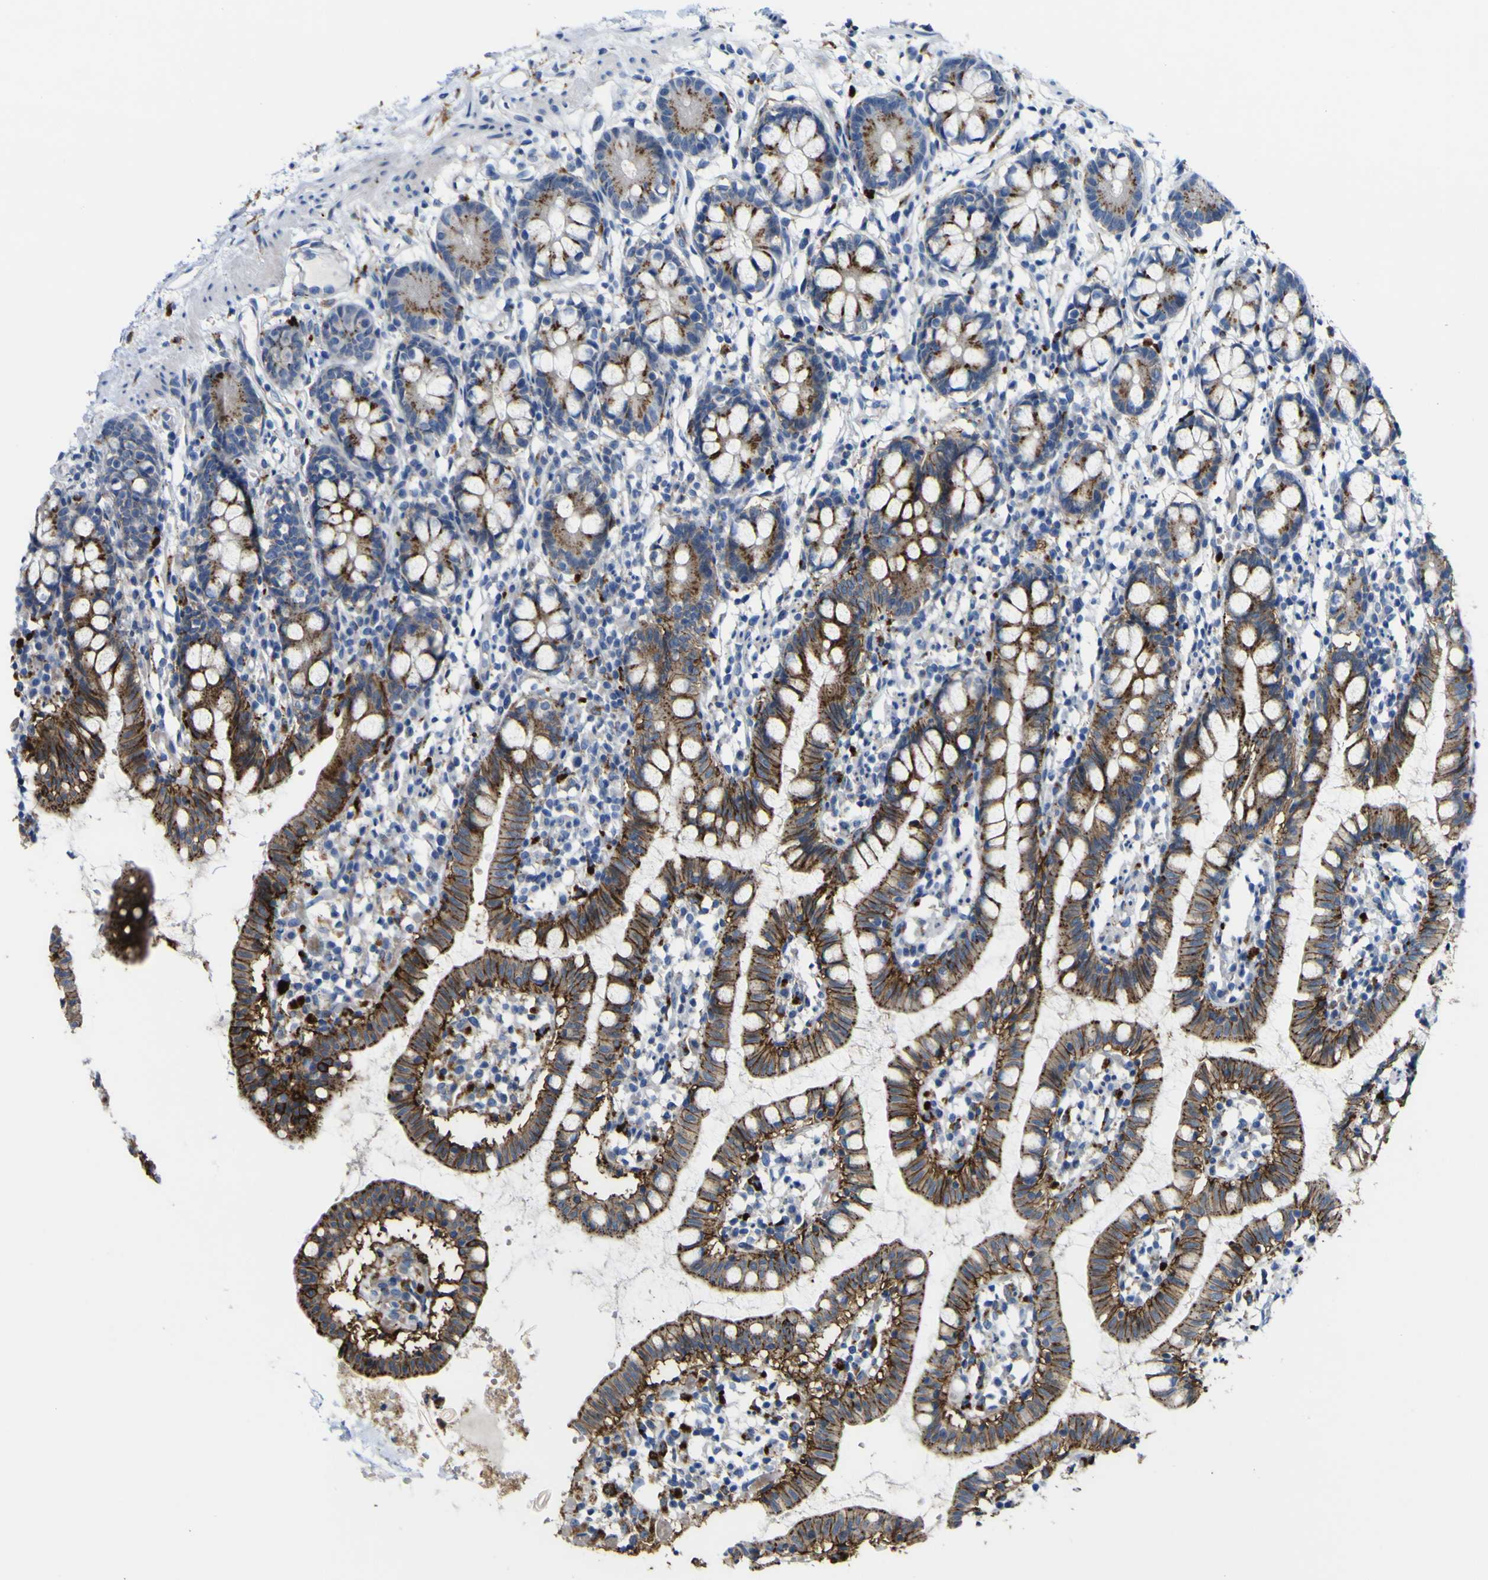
{"staining": {"intensity": "strong", "quantity": ">75%", "location": "cytoplasmic/membranous"}, "tissue": "small intestine", "cell_type": "Glandular cells", "image_type": "normal", "snomed": [{"axis": "morphology", "description": "Normal tissue, NOS"}, {"axis": "morphology", "description": "Cystadenocarcinoma, serous, Metastatic site"}, {"axis": "topography", "description": "Small intestine"}], "caption": "A brown stain highlights strong cytoplasmic/membranous positivity of a protein in glandular cells of unremarkable human small intestine.", "gene": "PTPRF", "patient": {"sex": "female", "age": 61}}